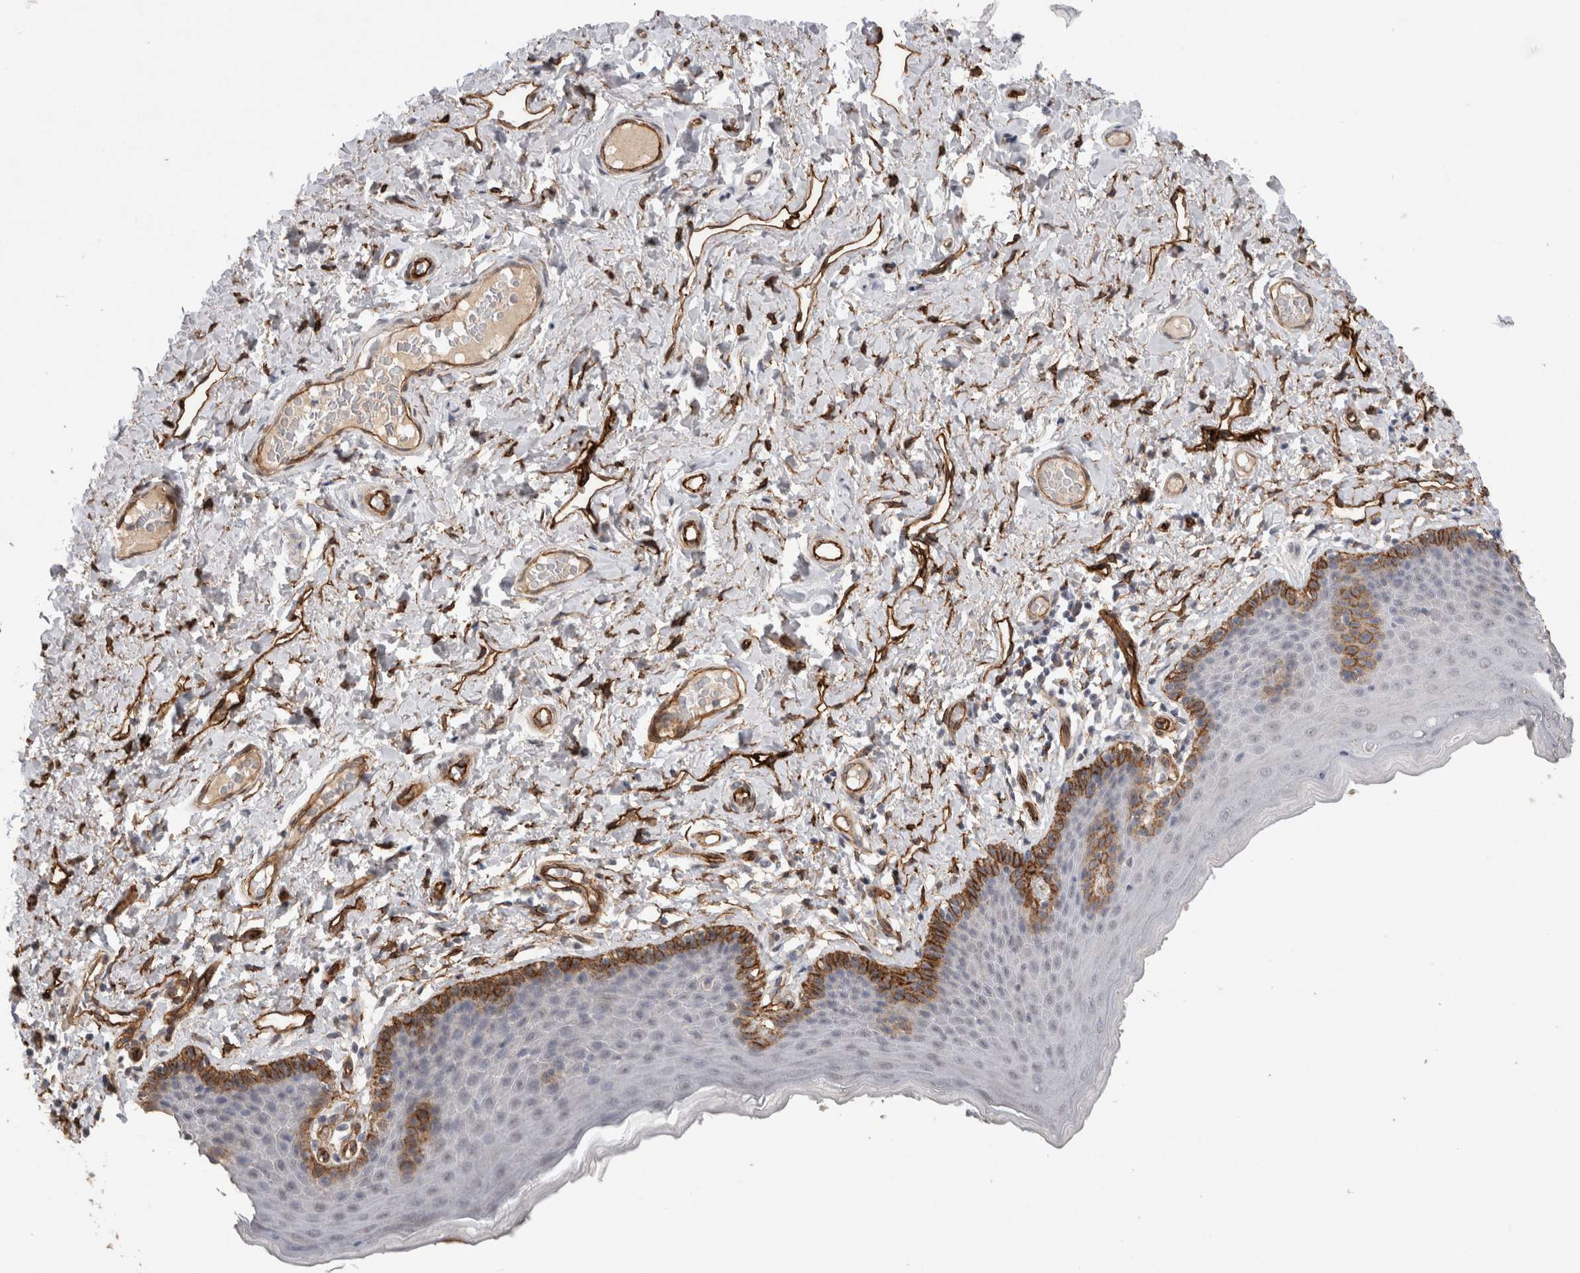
{"staining": {"intensity": "strong", "quantity": "<25%", "location": "cytoplasmic/membranous"}, "tissue": "skin", "cell_type": "Epidermal cells", "image_type": "normal", "snomed": [{"axis": "morphology", "description": "Normal tissue, NOS"}, {"axis": "topography", "description": "Vulva"}], "caption": "Immunohistochemical staining of normal human skin shows medium levels of strong cytoplasmic/membranous expression in approximately <25% of epidermal cells.", "gene": "CDH13", "patient": {"sex": "female", "age": 66}}